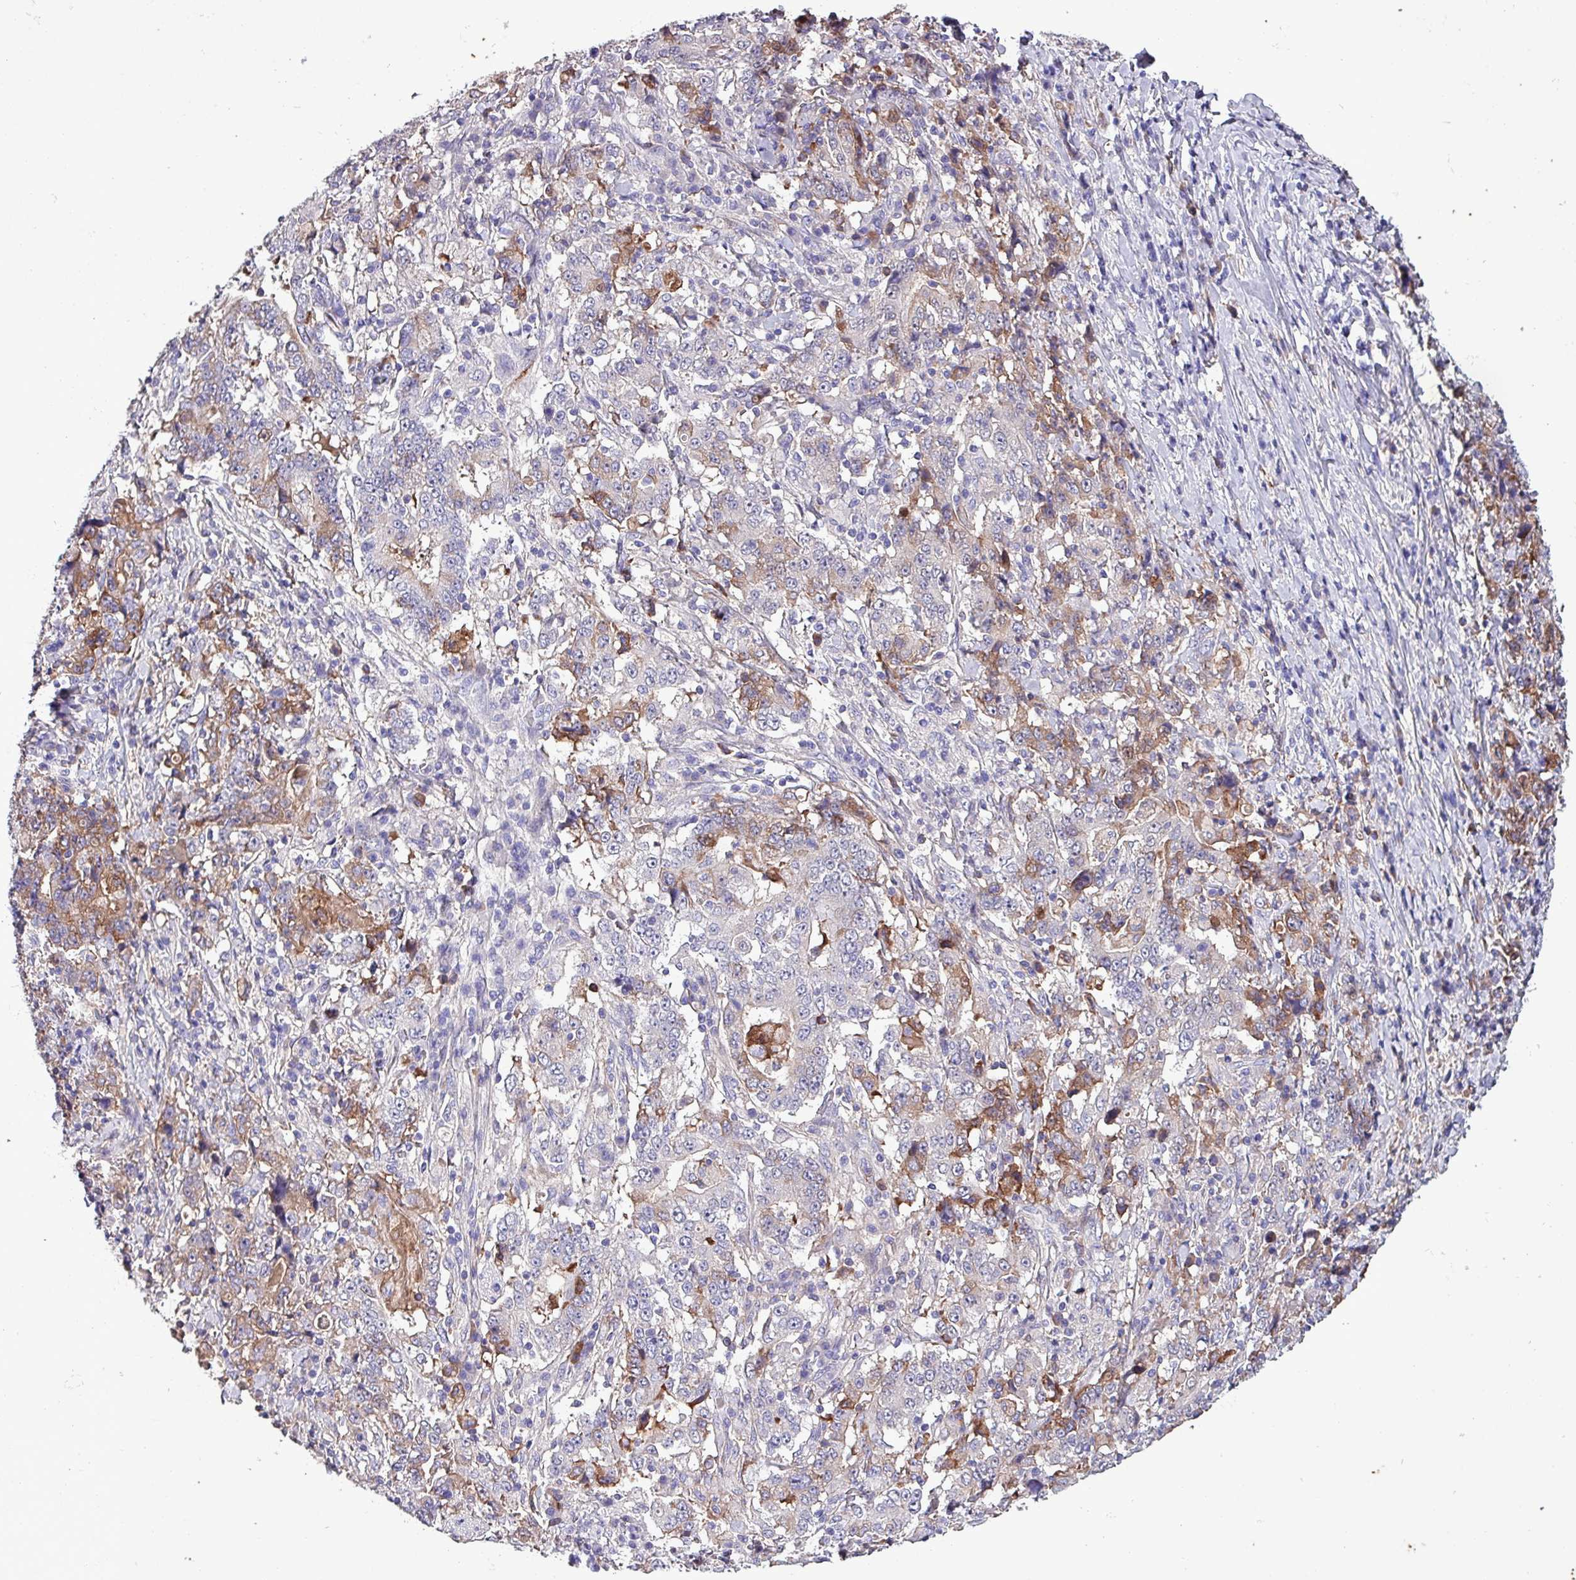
{"staining": {"intensity": "weak", "quantity": "<25%", "location": "cytoplasmic/membranous"}, "tissue": "stomach cancer", "cell_type": "Tumor cells", "image_type": "cancer", "snomed": [{"axis": "morphology", "description": "Normal tissue, NOS"}, {"axis": "morphology", "description": "Adenocarcinoma, NOS"}, {"axis": "topography", "description": "Stomach, upper"}, {"axis": "topography", "description": "Stomach"}], "caption": "Immunohistochemistry (IHC) micrograph of stomach cancer (adenocarcinoma) stained for a protein (brown), which exhibits no staining in tumor cells.", "gene": "HP", "patient": {"sex": "male", "age": 59}}